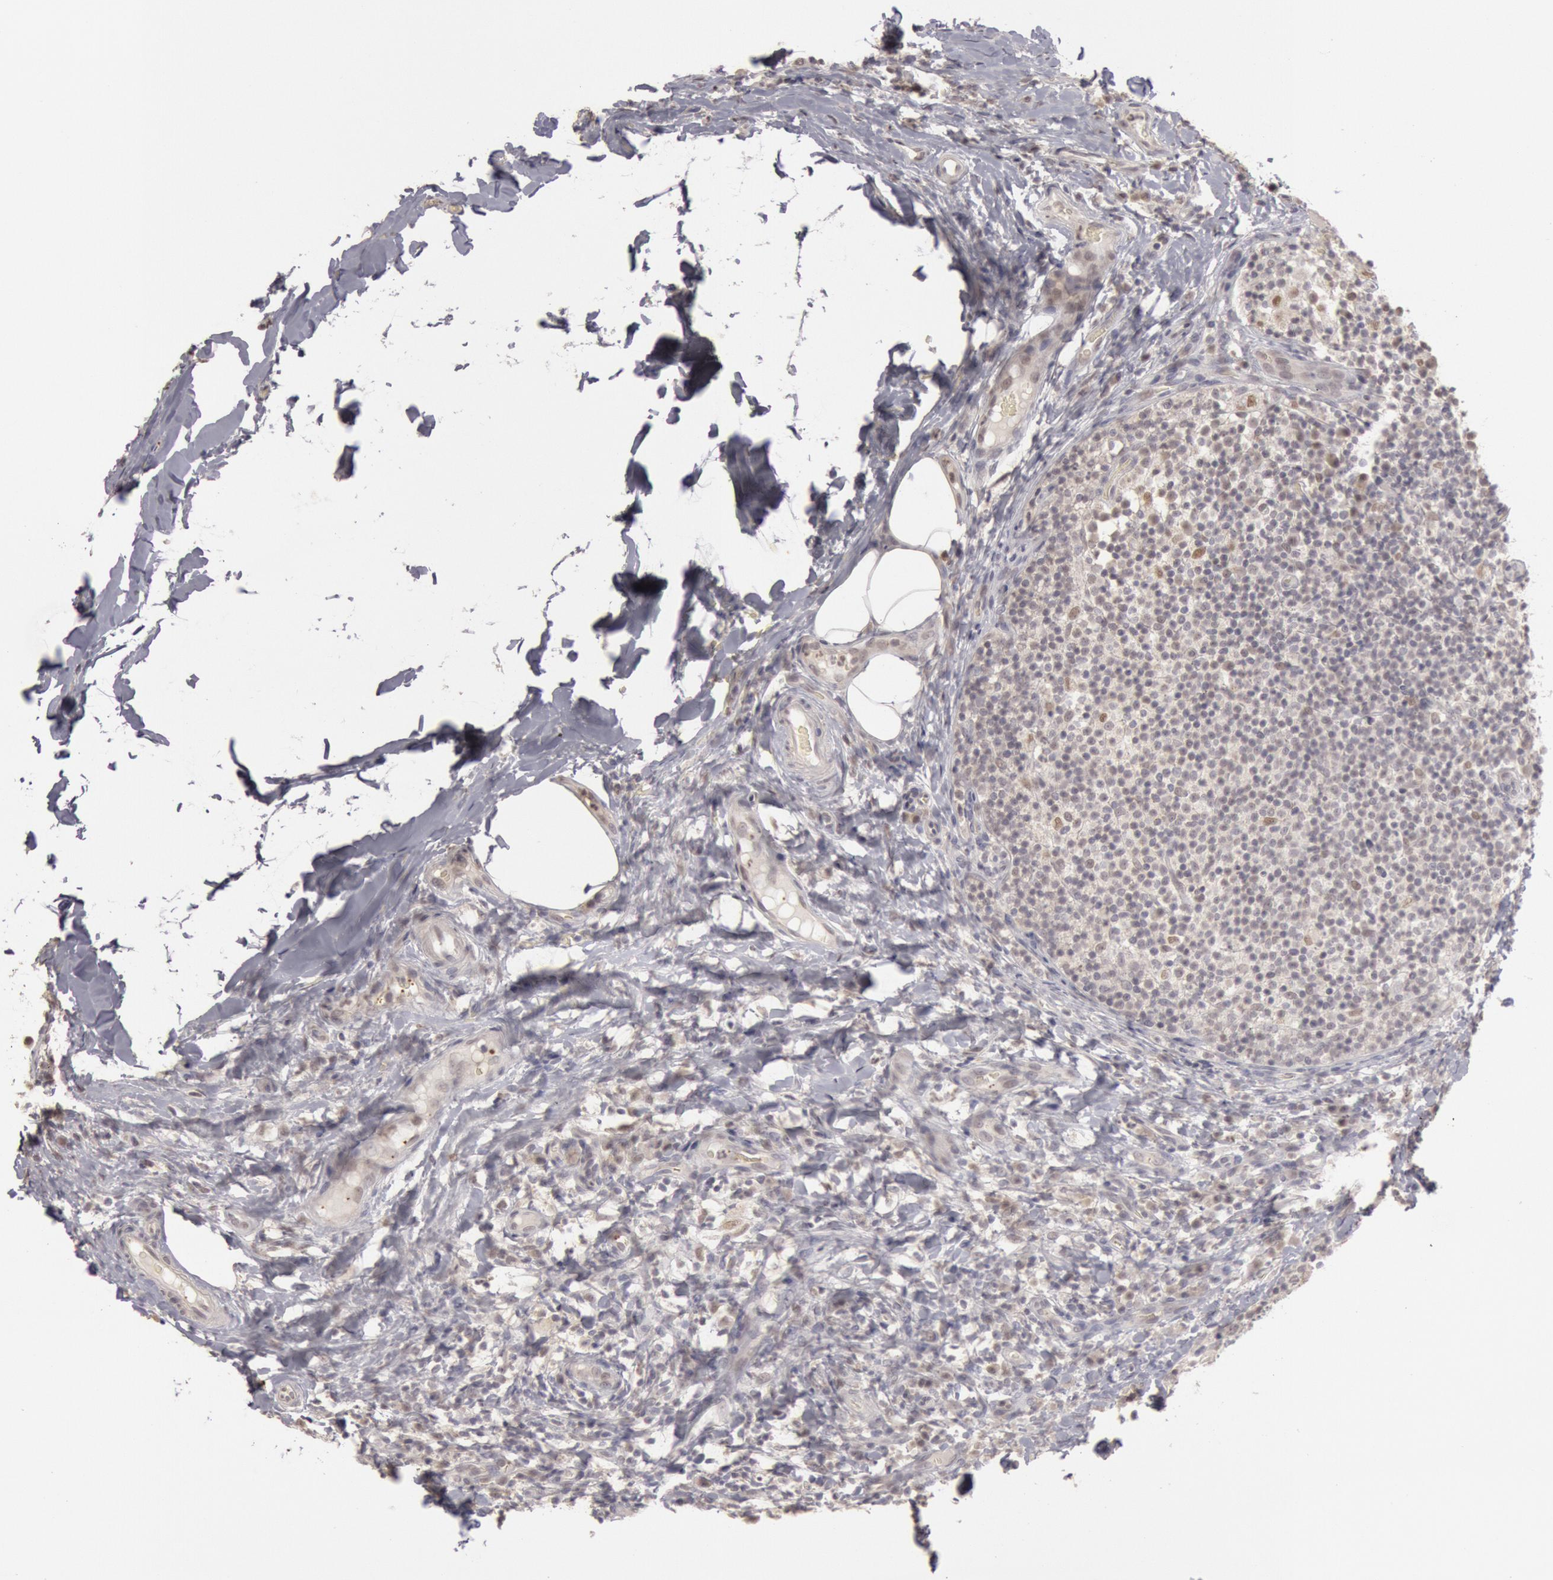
{"staining": {"intensity": "negative", "quantity": "none", "location": "none"}, "tissue": "lymph node", "cell_type": "Germinal center cells", "image_type": "normal", "snomed": [{"axis": "morphology", "description": "Normal tissue, NOS"}, {"axis": "morphology", "description": "Inflammation, NOS"}, {"axis": "topography", "description": "Lymph node"}], "caption": "Immunohistochemical staining of unremarkable lymph node shows no significant expression in germinal center cells. The staining was performed using DAB to visualize the protein expression in brown, while the nuclei were stained in blue with hematoxylin (Magnification: 20x).", "gene": "RIMBP3B", "patient": {"sex": "male", "age": 46}}